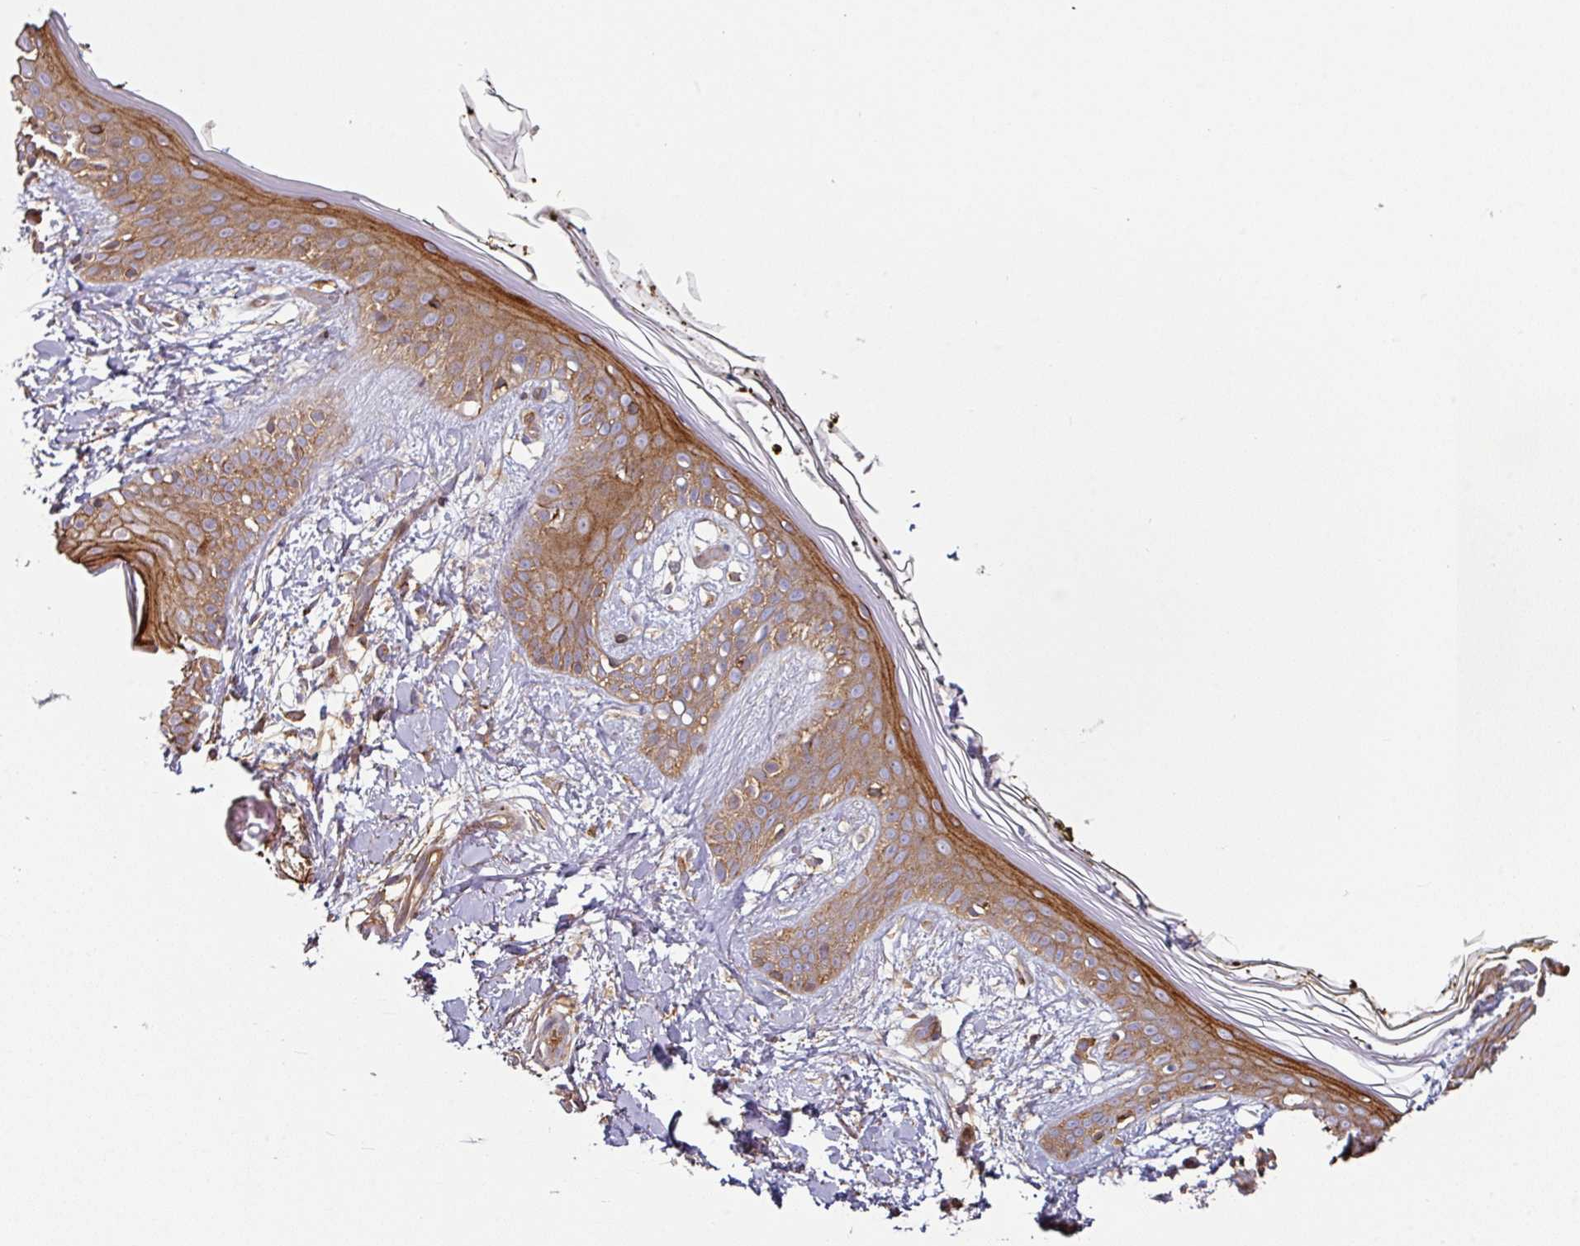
{"staining": {"intensity": "moderate", "quantity": ">75%", "location": "cytoplasmic/membranous"}, "tissue": "skin", "cell_type": "Fibroblasts", "image_type": "normal", "snomed": [{"axis": "morphology", "description": "Normal tissue, NOS"}, {"axis": "topography", "description": "Skin"}], "caption": "Protein staining of benign skin exhibits moderate cytoplasmic/membranous positivity in approximately >75% of fibroblasts. The protein of interest is shown in brown color, while the nuclei are stained blue.", "gene": "CASP2", "patient": {"sex": "female", "age": 34}}